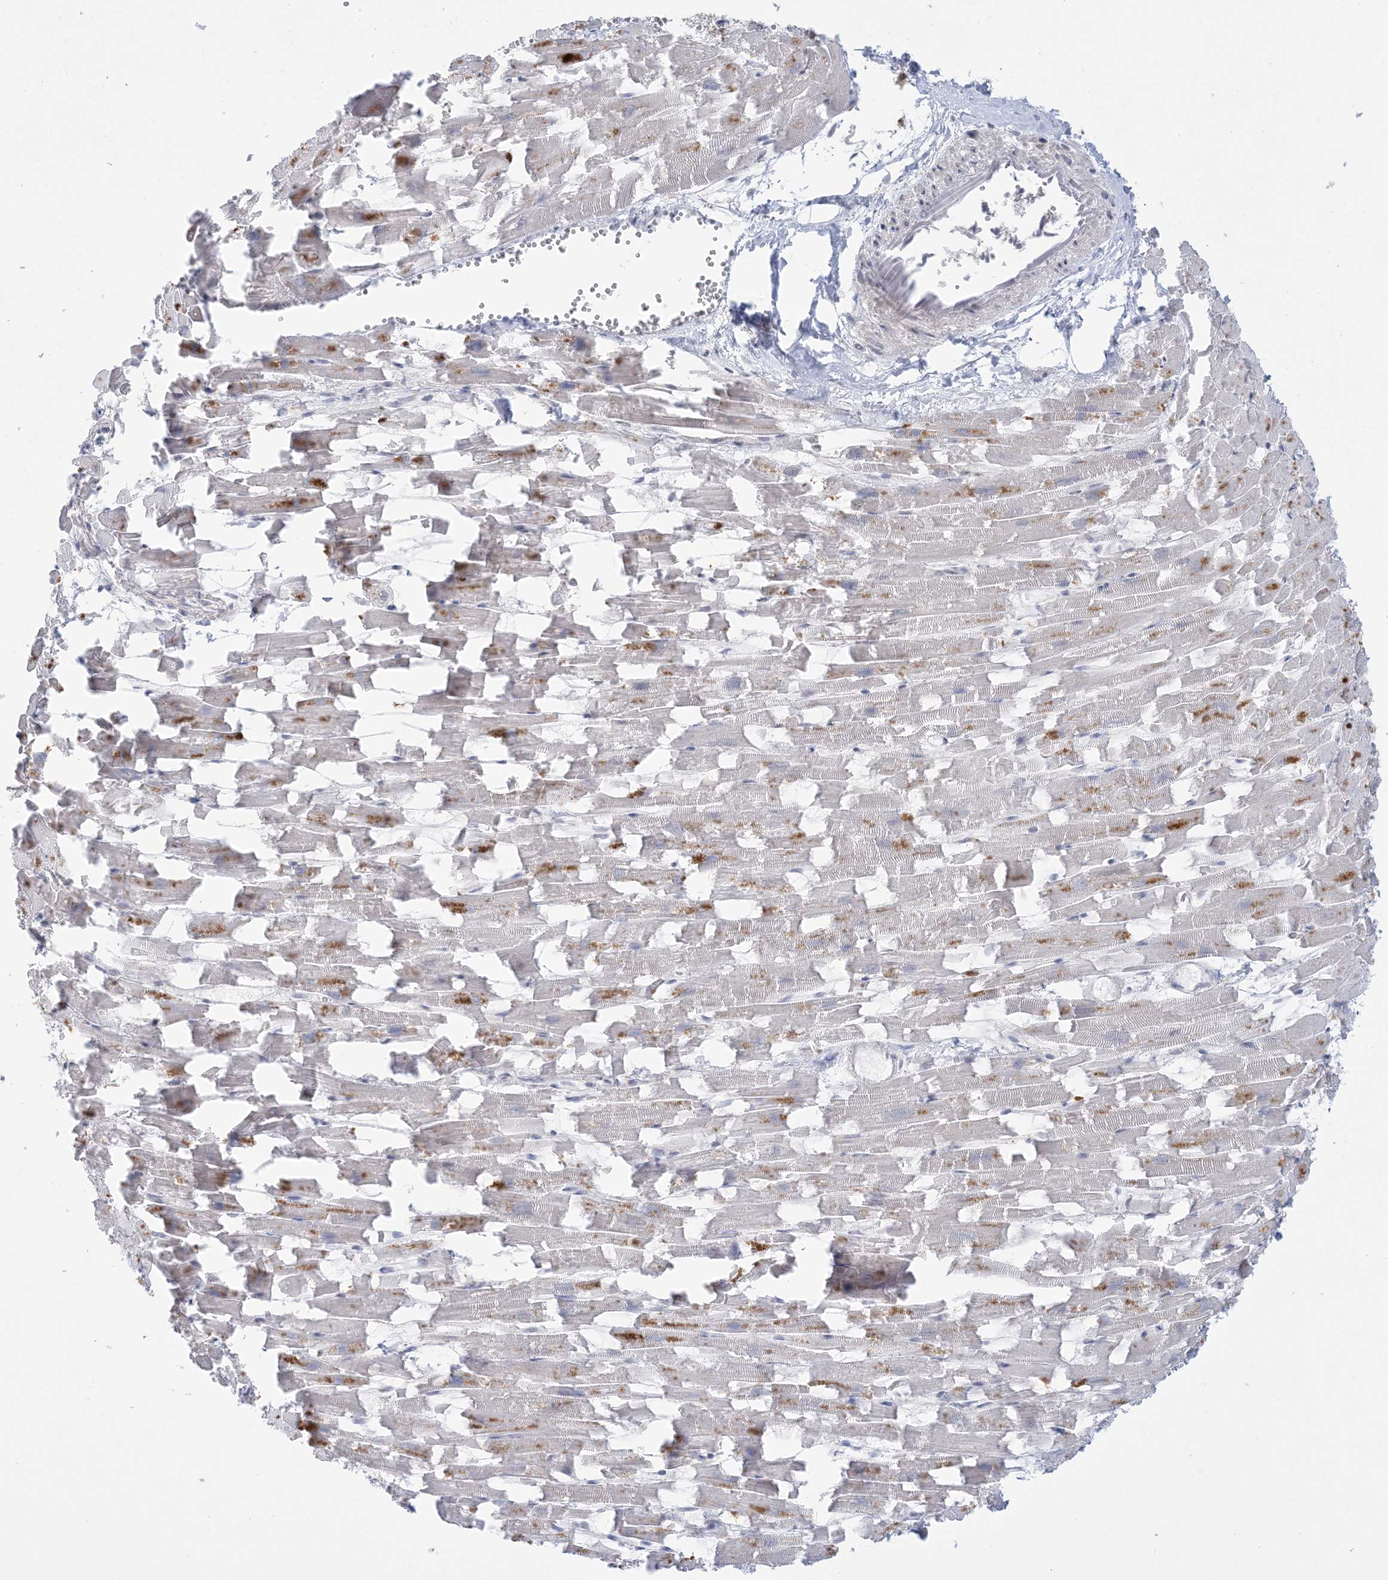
{"staining": {"intensity": "moderate", "quantity": "<25%", "location": "cytoplasmic/membranous"}, "tissue": "heart muscle", "cell_type": "Cardiomyocytes", "image_type": "normal", "snomed": [{"axis": "morphology", "description": "Normal tissue, NOS"}, {"axis": "topography", "description": "Heart"}], "caption": "Moderate cytoplasmic/membranous expression for a protein is identified in about <25% of cardiomyocytes of benign heart muscle using immunohistochemistry (IHC).", "gene": "TRMT10C", "patient": {"sex": "female", "age": 64}}